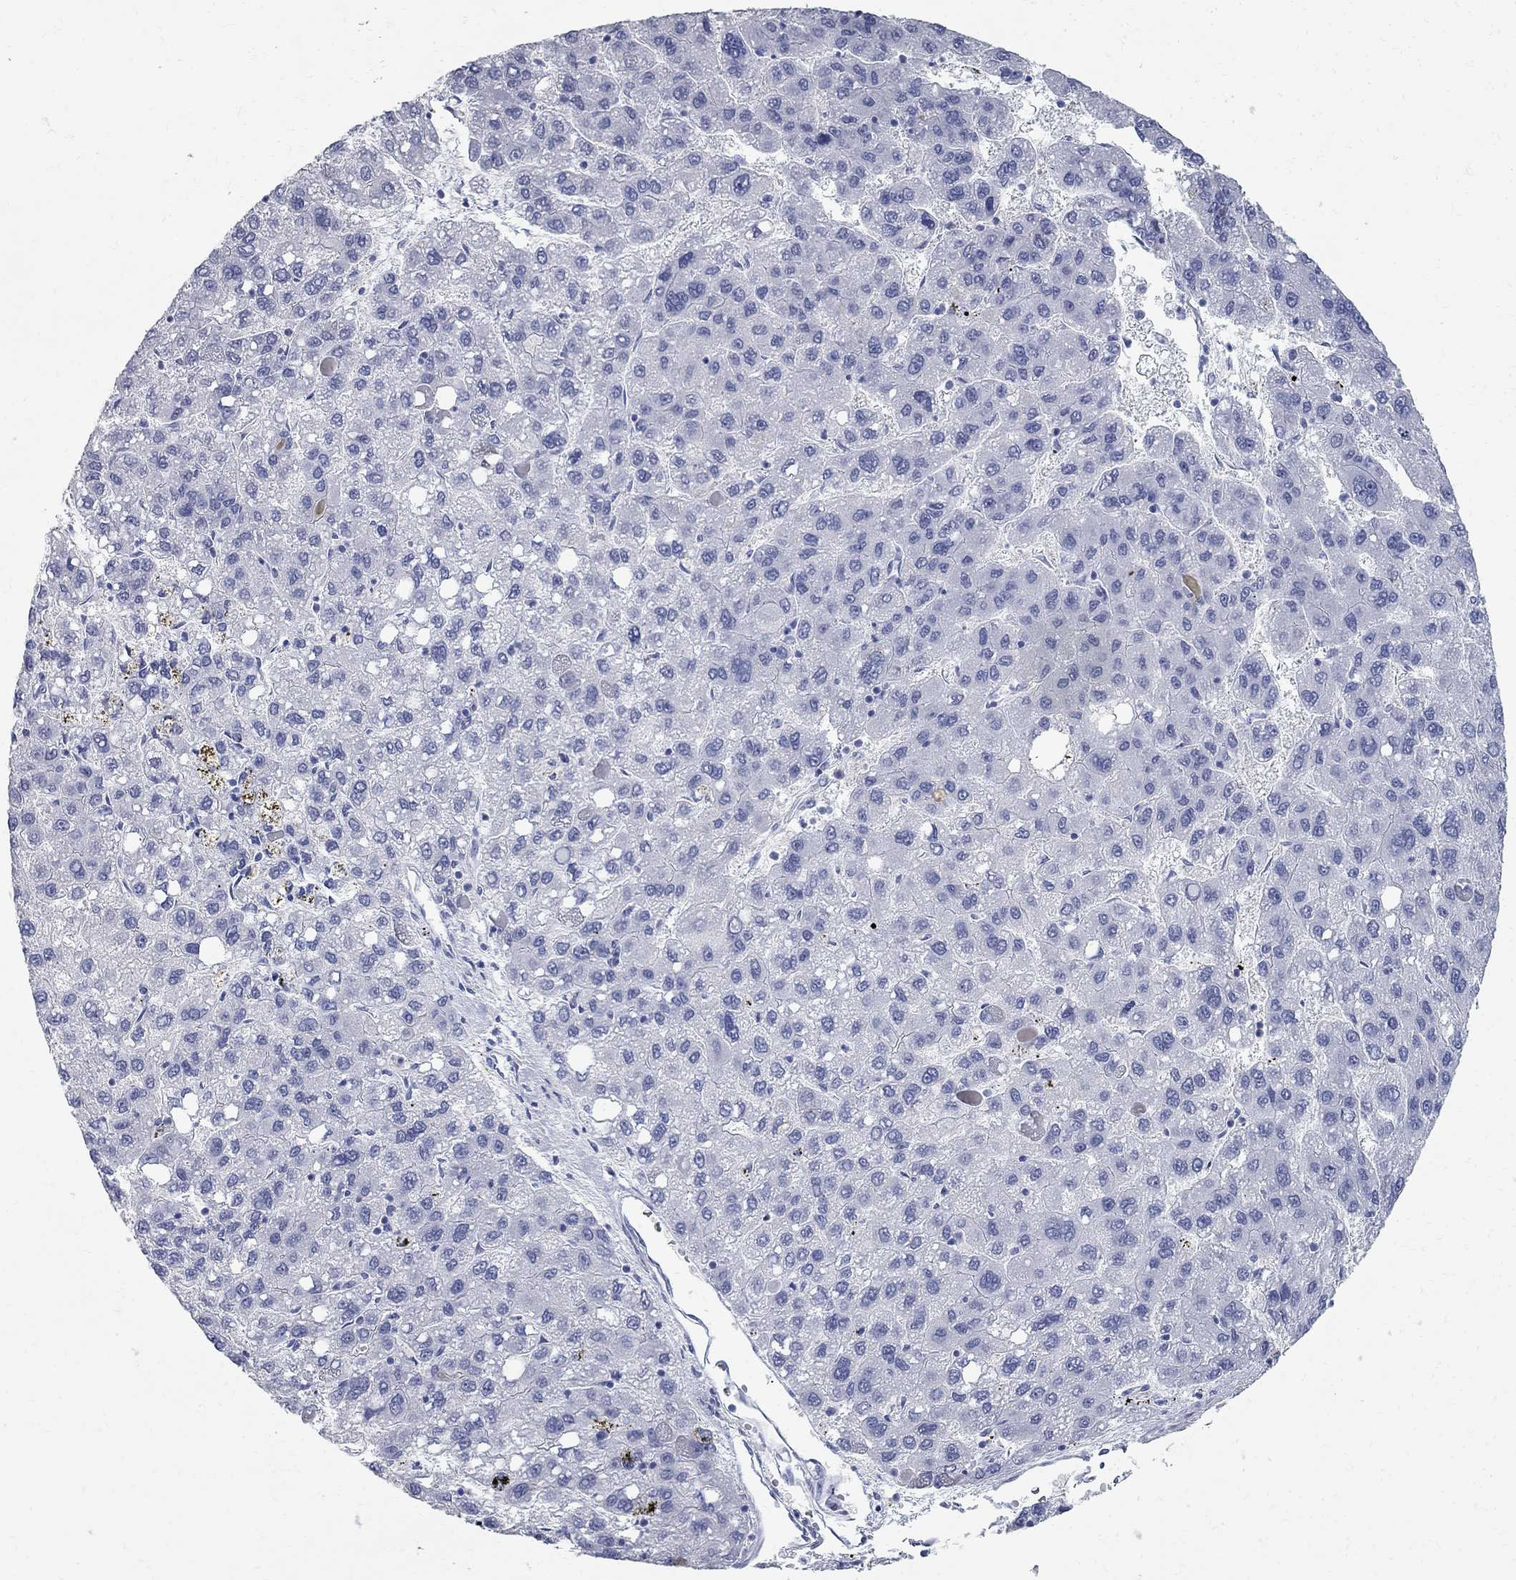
{"staining": {"intensity": "negative", "quantity": "none", "location": "none"}, "tissue": "liver cancer", "cell_type": "Tumor cells", "image_type": "cancer", "snomed": [{"axis": "morphology", "description": "Carcinoma, Hepatocellular, NOS"}, {"axis": "topography", "description": "Liver"}], "caption": "There is no significant expression in tumor cells of liver cancer.", "gene": "BPIFB1", "patient": {"sex": "female", "age": 82}}